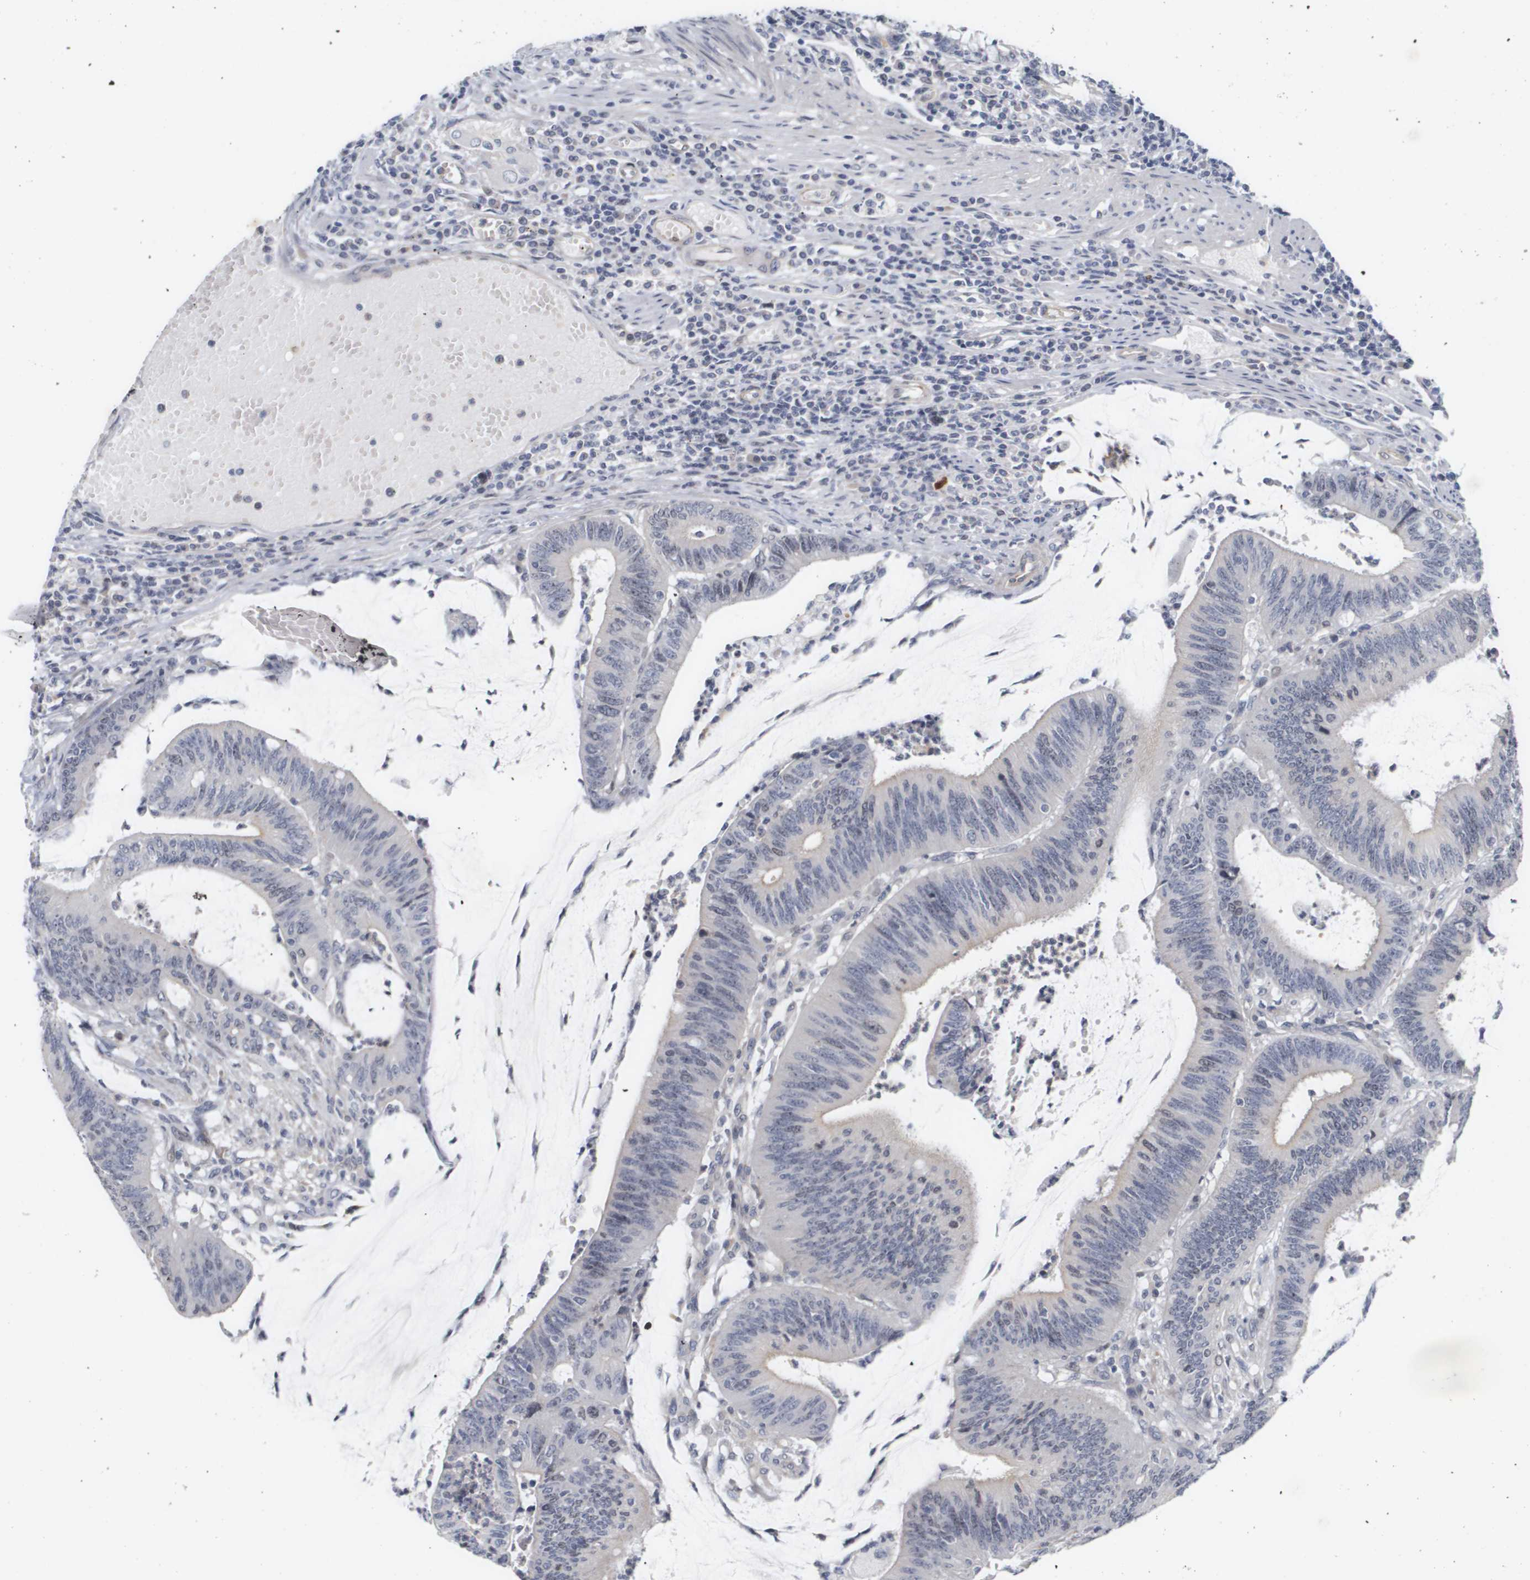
{"staining": {"intensity": "negative", "quantity": "none", "location": "none"}, "tissue": "colorectal cancer", "cell_type": "Tumor cells", "image_type": "cancer", "snomed": [{"axis": "morphology", "description": "Adenocarcinoma, NOS"}, {"axis": "topography", "description": "Rectum"}], "caption": "Tumor cells are negative for brown protein staining in adenocarcinoma (colorectal). (DAB immunohistochemistry (IHC), high magnification).", "gene": "CYB561", "patient": {"sex": "female", "age": 66}}